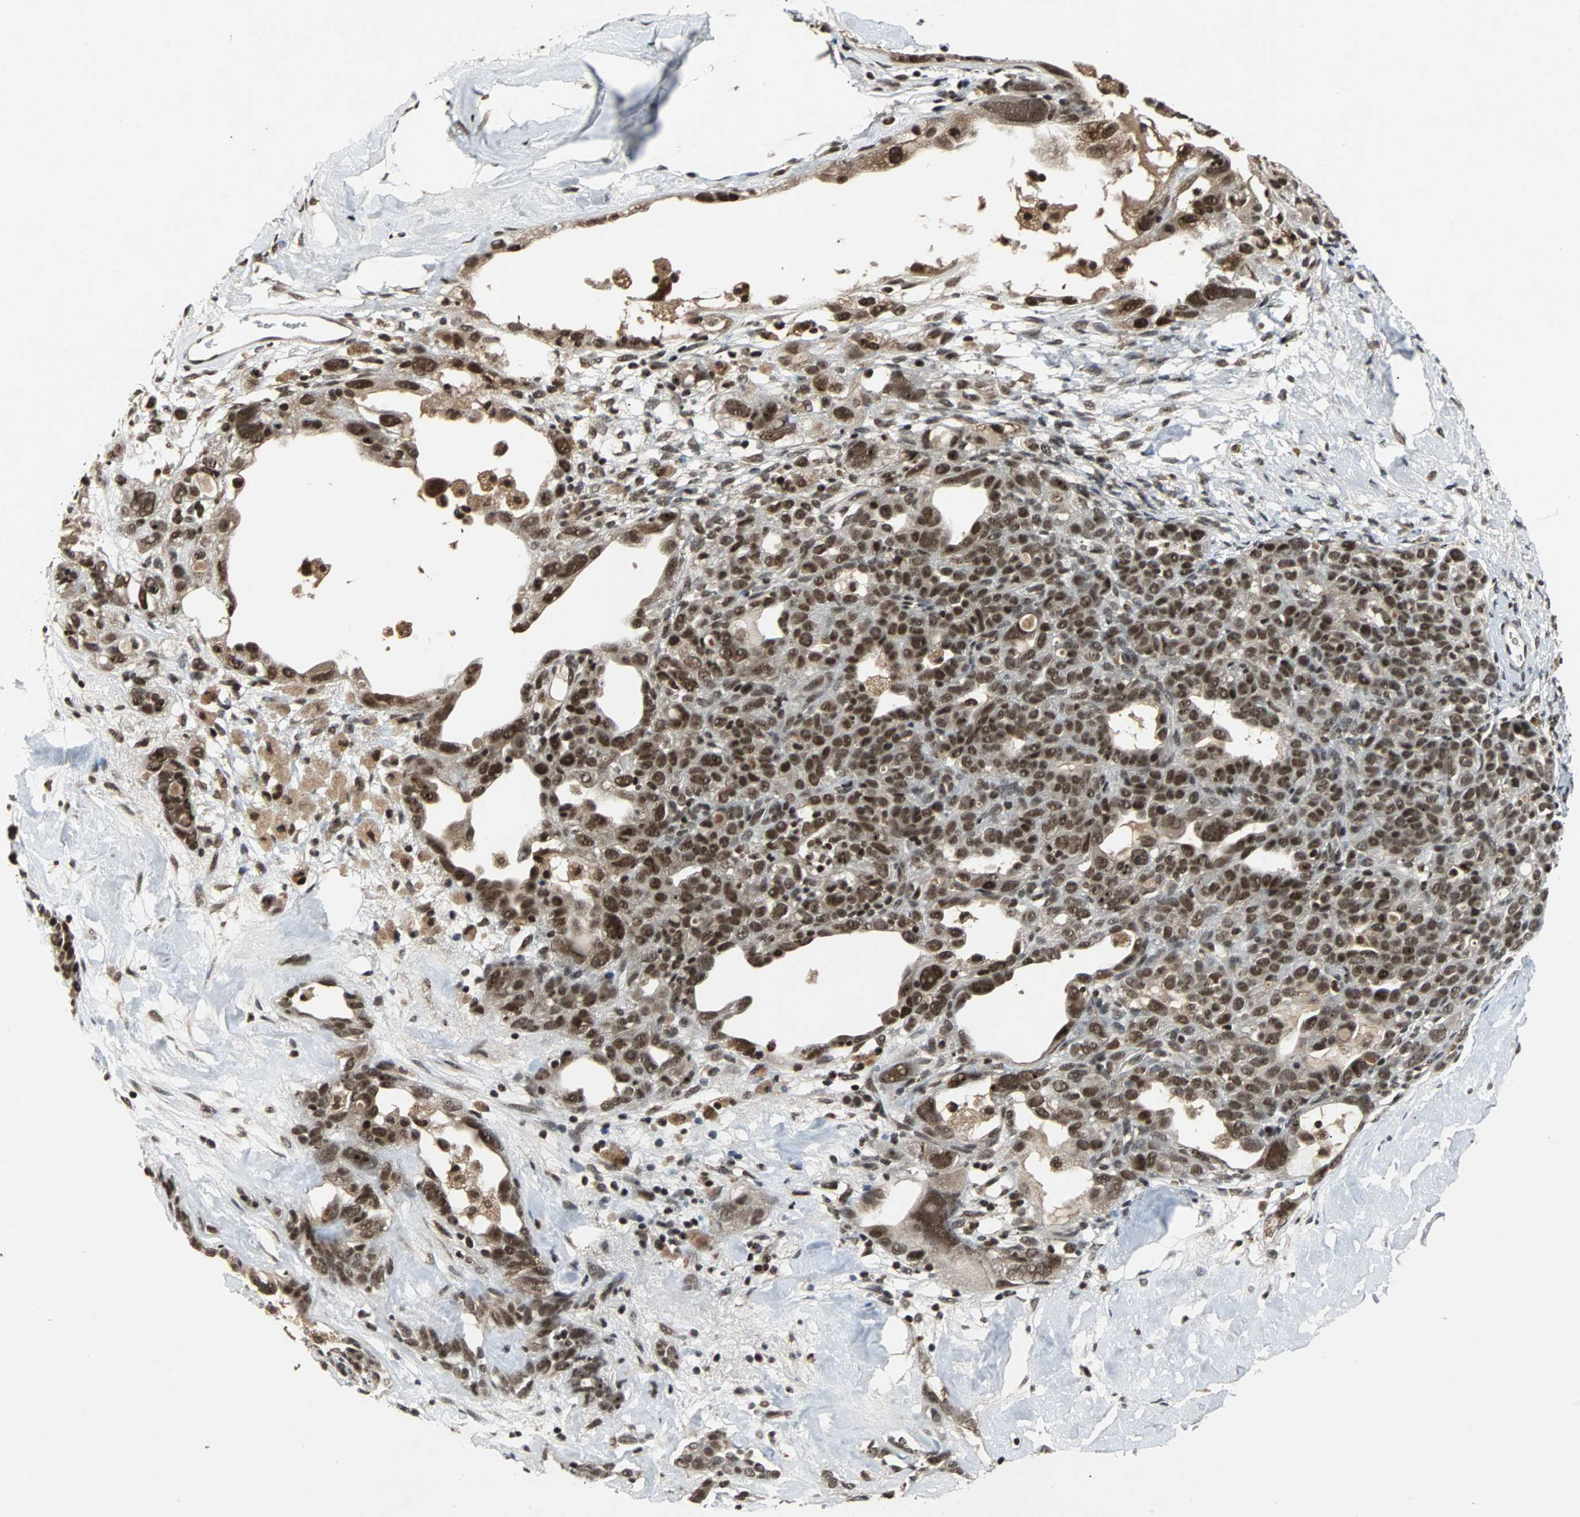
{"staining": {"intensity": "strong", "quantity": ">75%", "location": "nuclear"}, "tissue": "ovarian cancer", "cell_type": "Tumor cells", "image_type": "cancer", "snomed": [{"axis": "morphology", "description": "Cystadenocarcinoma, serous, NOS"}, {"axis": "topography", "description": "Ovary"}], "caption": "Immunohistochemistry photomicrograph of neoplastic tissue: human ovarian cancer stained using immunohistochemistry demonstrates high levels of strong protein expression localized specifically in the nuclear of tumor cells, appearing as a nuclear brown color.", "gene": "TAF5", "patient": {"sex": "female", "age": 66}}